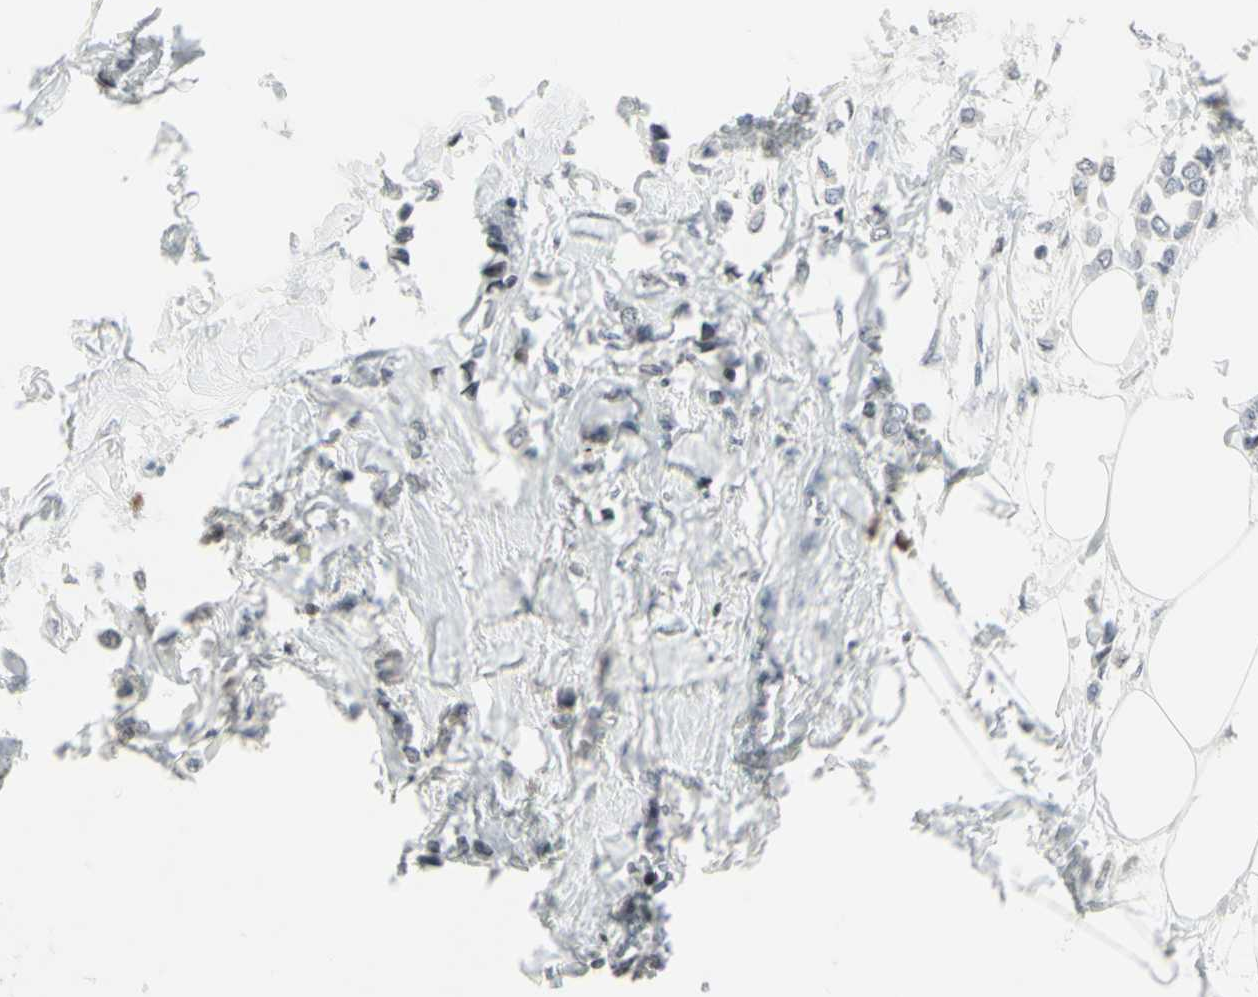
{"staining": {"intensity": "negative", "quantity": "none", "location": "none"}, "tissue": "breast cancer", "cell_type": "Tumor cells", "image_type": "cancer", "snomed": [{"axis": "morphology", "description": "Lobular carcinoma"}, {"axis": "topography", "description": "Breast"}], "caption": "Micrograph shows no significant protein positivity in tumor cells of lobular carcinoma (breast). The staining was performed using DAB to visualize the protein expression in brown, while the nuclei were stained in blue with hematoxylin (Magnification: 20x).", "gene": "MUC5AC", "patient": {"sex": "female", "age": 51}}